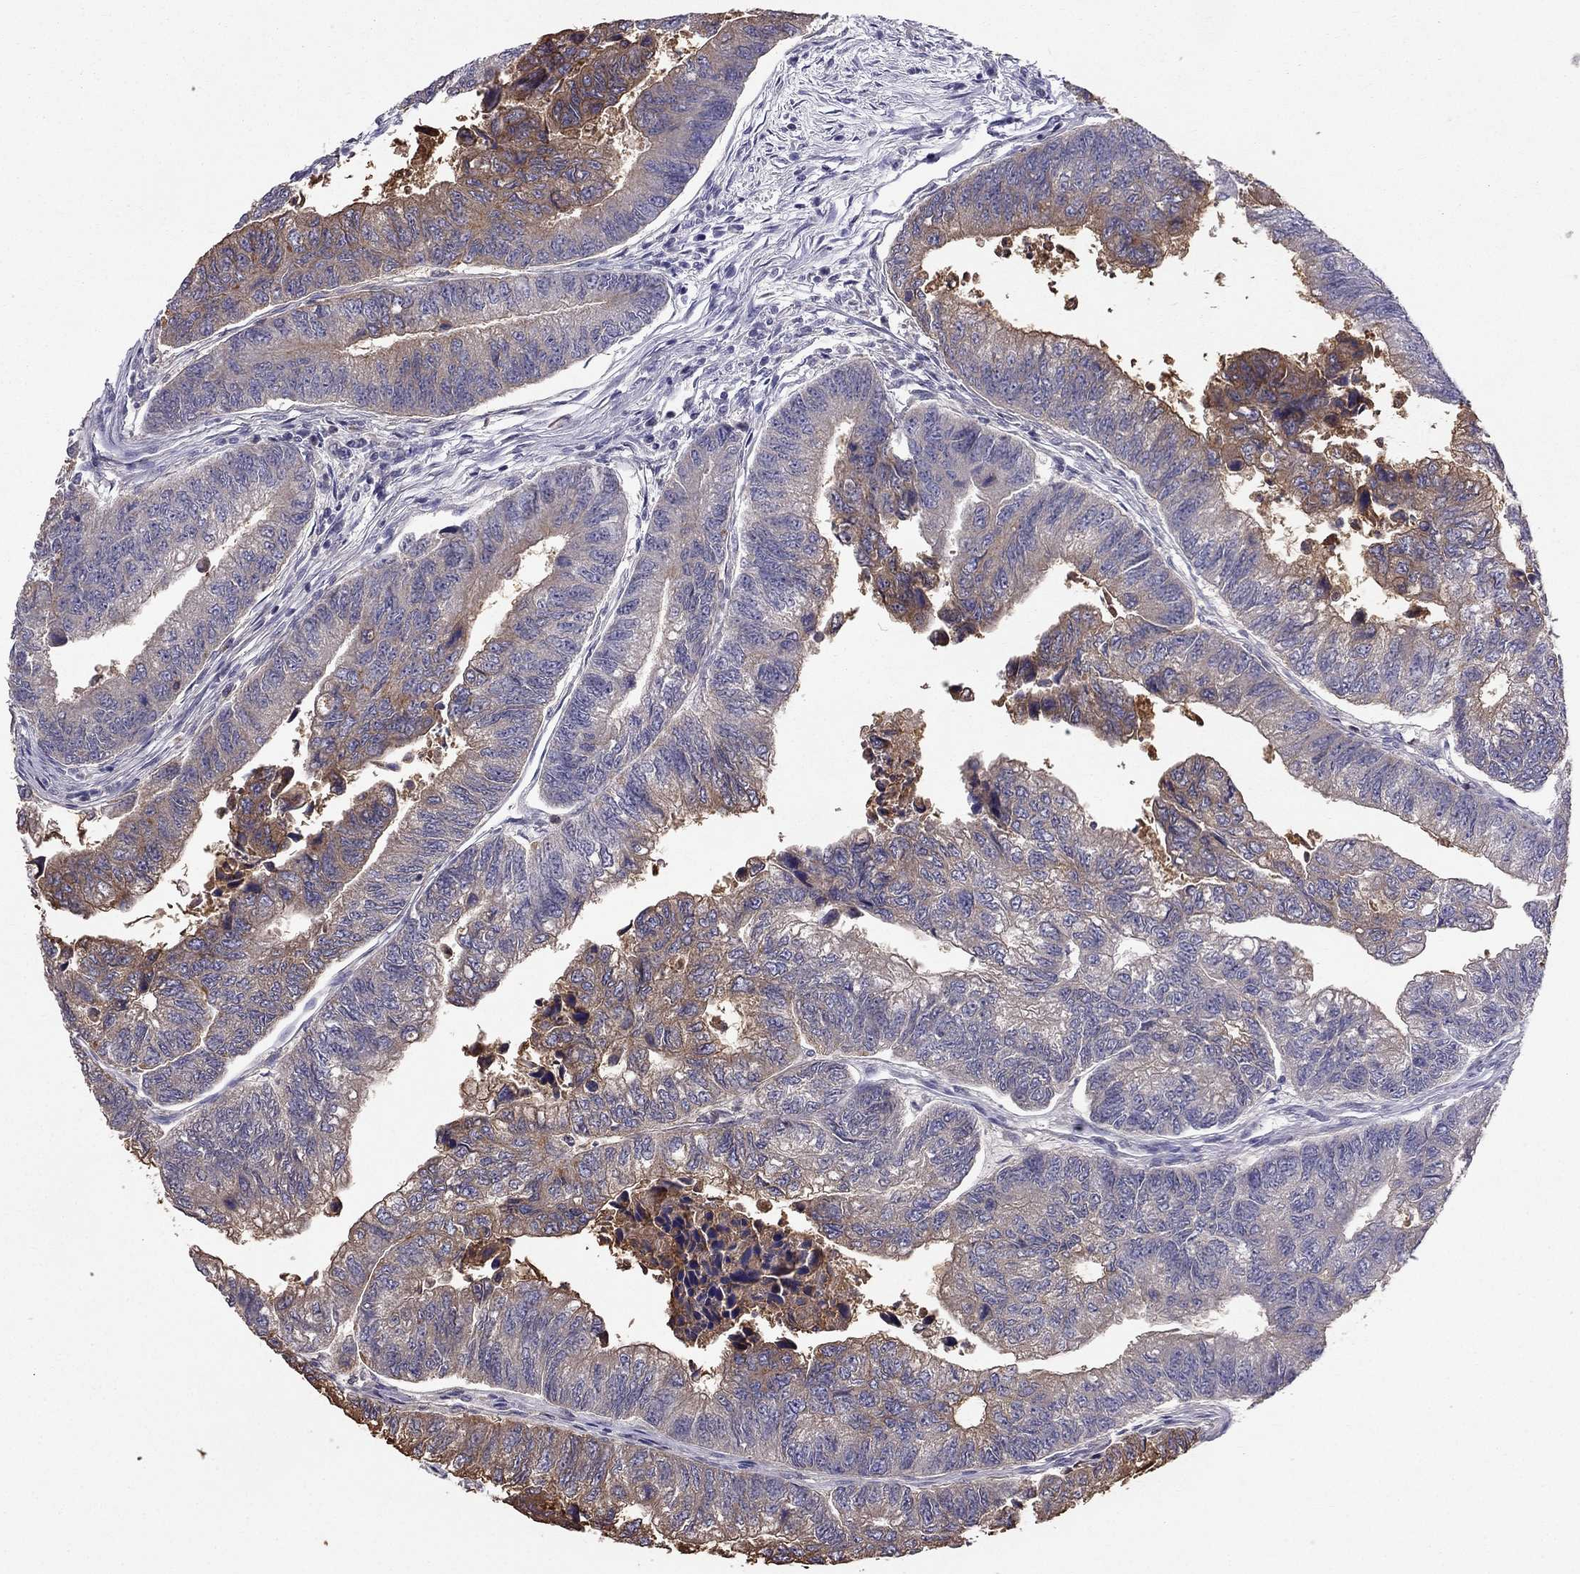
{"staining": {"intensity": "moderate", "quantity": "<25%", "location": "cytoplasmic/membranous"}, "tissue": "colorectal cancer", "cell_type": "Tumor cells", "image_type": "cancer", "snomed": [{"axis": "morphology", "description": "Adenocarcinoma, NOS"}, {"axis": "topography", "description": "Colon"}], "caption": "Protein expression analysis of human colorectal adenocarcinoma reveals moderate cytoplasmic/membranous staining in about <25% of tumor cells. (IHC, brightfield microscopy, high magnification).", "gene": "SCG5", "patient": {"sex": "female", "age": 65}}